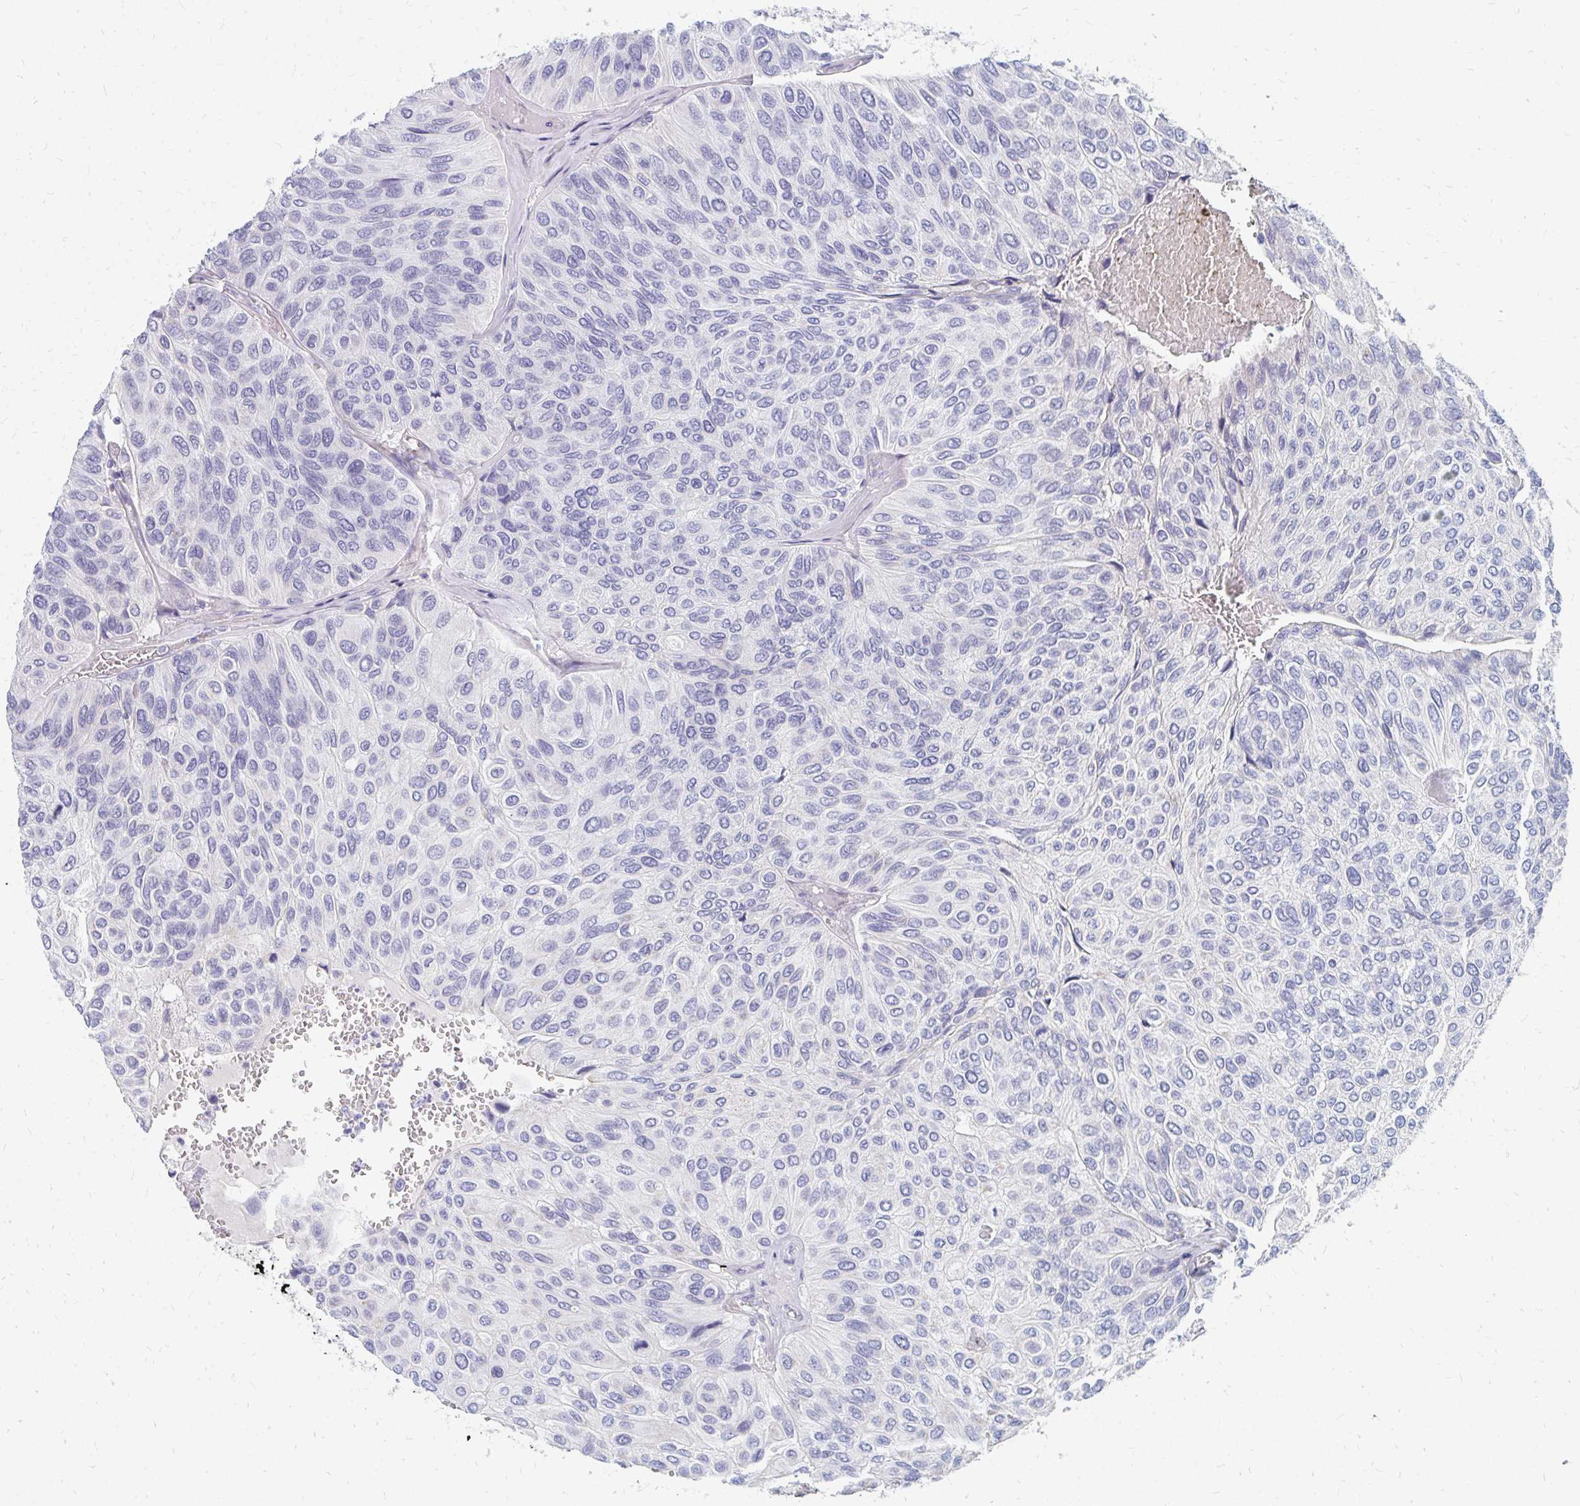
{"staining": {"intensity": "negative", "quantity": "none", "location": "none"}, "tissue": "urothelial cancer", "cell_type": "Tumor cells", "image_type": "cancer", "snomed": [{"axis": "morphology", "description": "Urothelial carcinoma, High grade"}, {"axis": "topography", "description": "Urinary bladder"}], "caption": "An image of human urothelial cancer is negative for staining in tumor cells. (DAB immunohistochemistry visualized using brightfield microscopy, high magnification).", "gene": "OR10V1", "patient": {"sex": "male", "age": 66}}